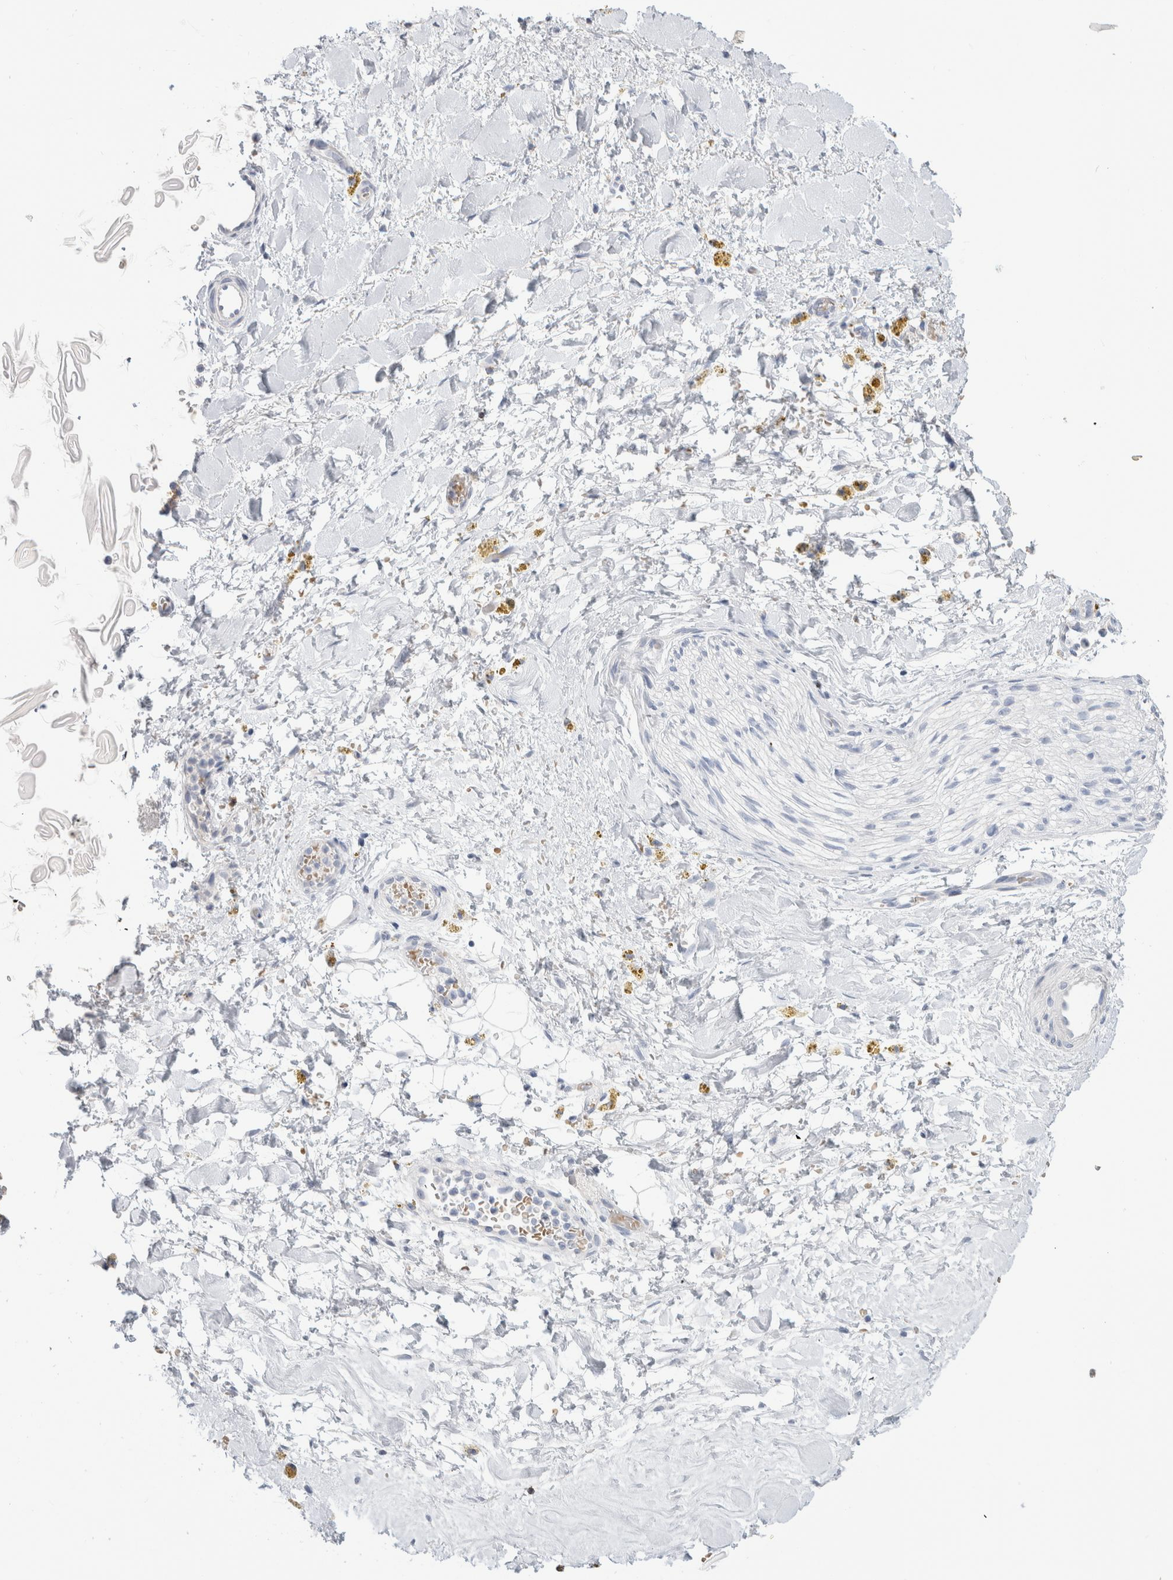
{"staining": {"intensity": "negative", "quantity": "none", "location": "none"}, "tissue": "adipose tissue", "cell_type": "Adipocytes", "image_type": "normal", "snomed": [{"axis": "morphology", "description": "Normal tissue, NOS"}, {"axis": "topography", "description": "Kidney"}, {"axis": "topography", "description": "Peripheral nerve tissue"}], "caption": "Micrograph shows no significant protein staining in adipocytes of unremarkable adipose tissue. The staining is performed using DAB (3,3'-diaminobenzidine) brown chromogen with nuclei counter-stained in using hematoxylin.", "gene": "CD38", "patient": {"sex": "male", "age": 7}}